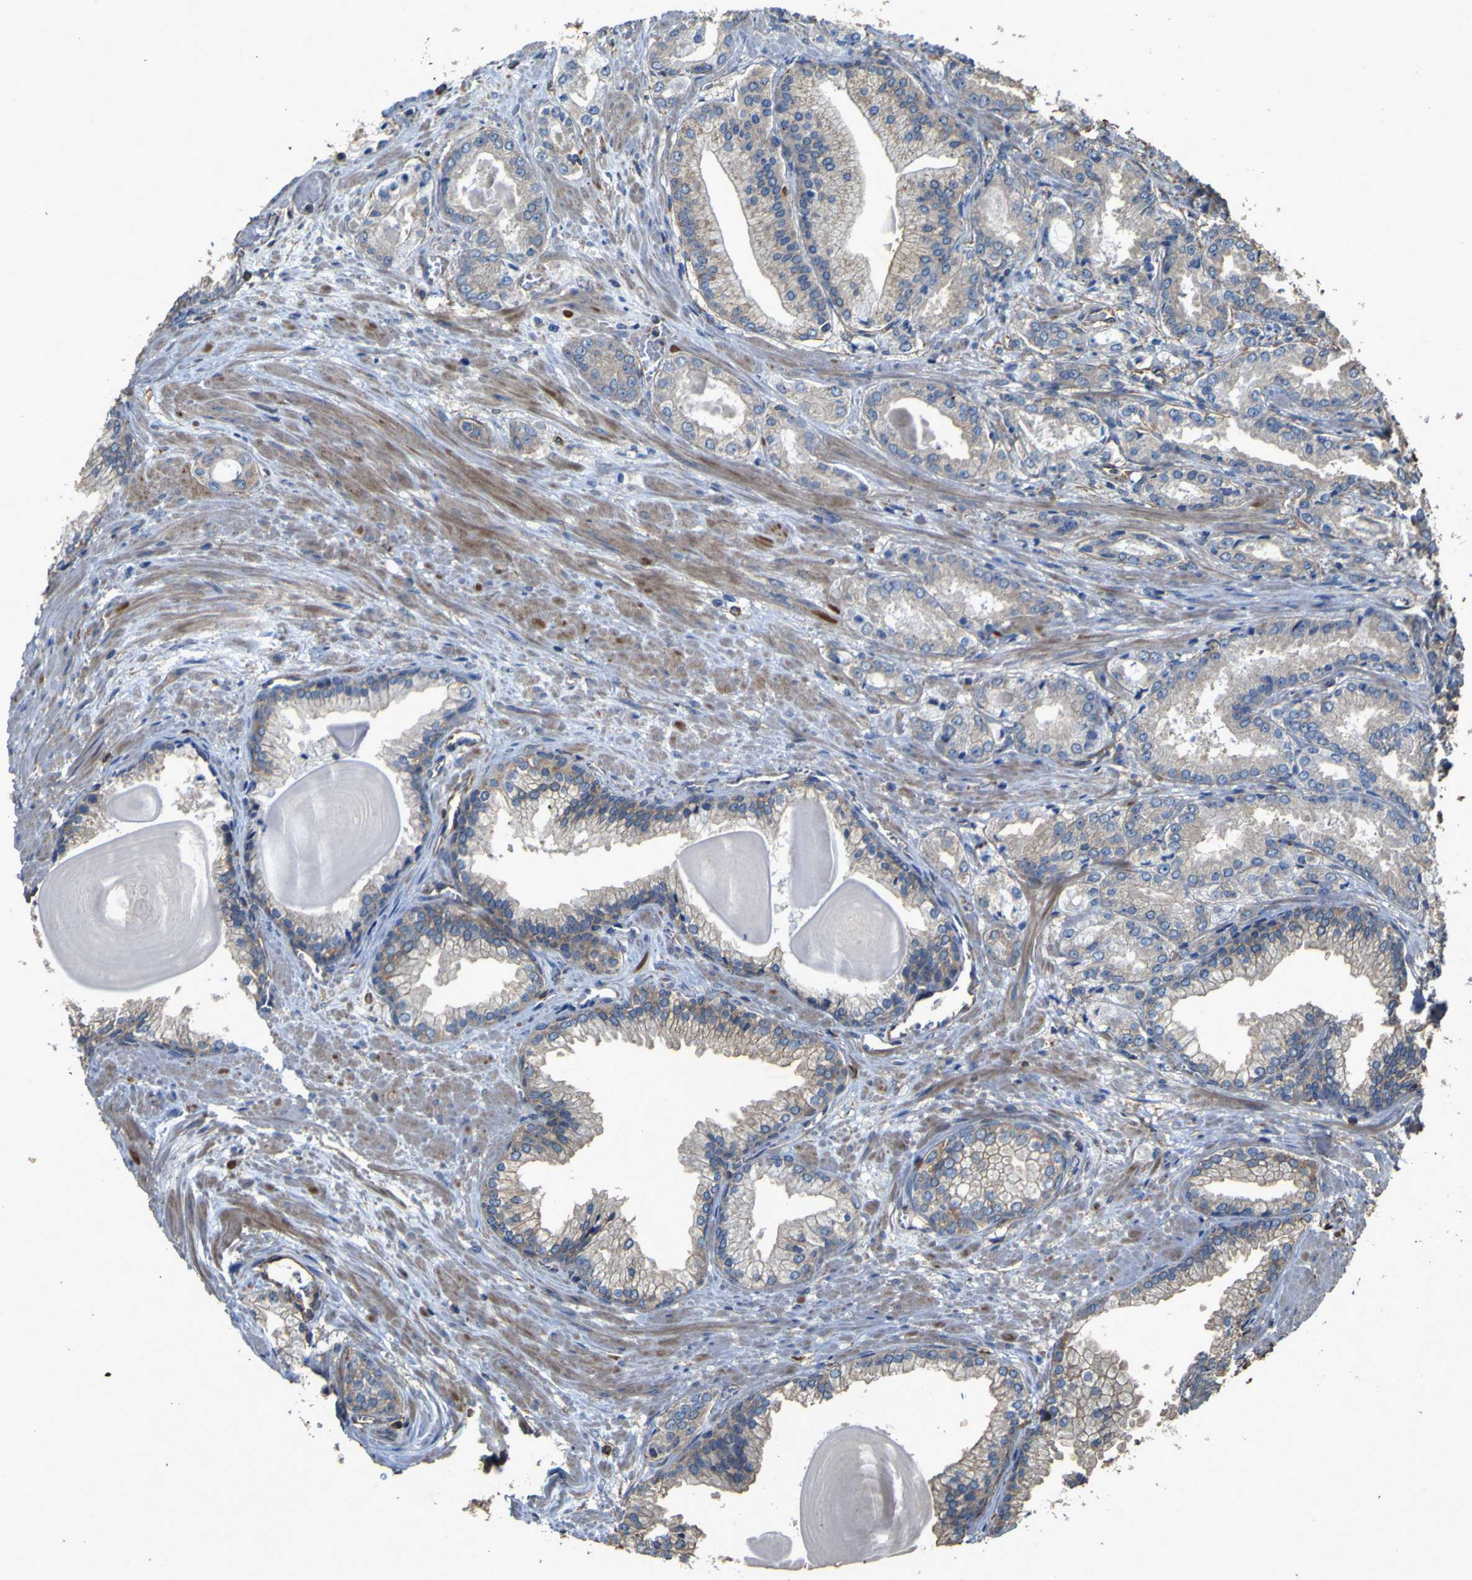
{"staining": {"intensity": "moderate", "quantity": ">75%", "location": "cytoplasmic/membranous"}, "tissue": "prostate cancer", "cell_type": "Tumor cells", "image_type": "cancer", "snomed": [{"axis": "morphology", "description": "Adenocarcinoma, Low grade"}, {"axis": "topography", "description": "Prostate"}], "caption": "IHC staining of prostate cancer, which exhibits medium levels of moderate cytoplasmic/membranous positivity in approximately >75% of tumor cells indicating moderate cytoplasmic/membranous protein positivity. The staining was performed using DAB (3,3'-diaminobenzidine) (brown) for protein detection and nuclei were counterstained in hematoxylin (blue).", "gene": "TNFSF15", "patient": {"sex": "male", "age": 59}}